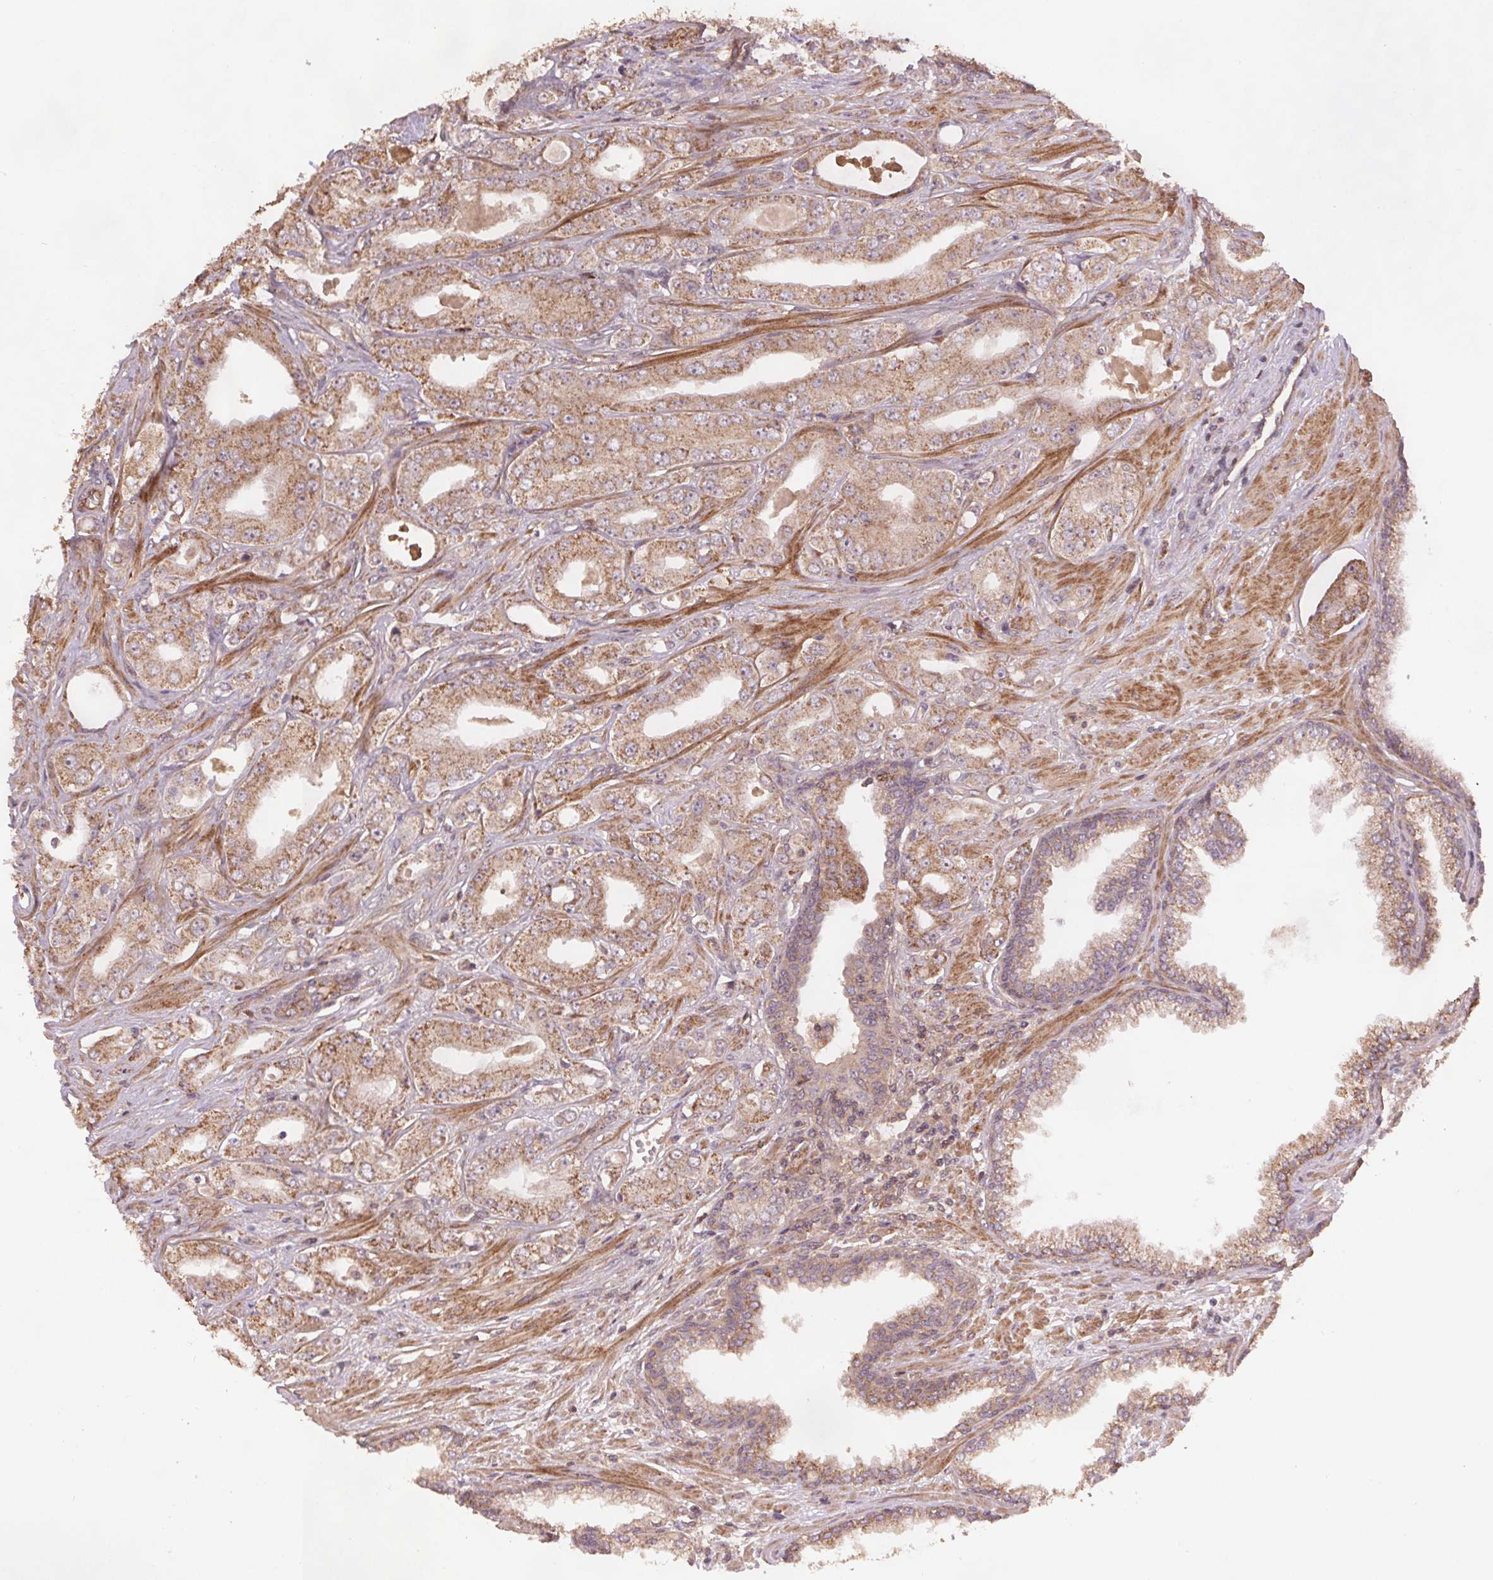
{"staining": {"intensity": "moderate", "quantity": ">75%", "location": "cytoplasmic/membranous"}, "tissue": "prostate cancer", "cell_type": "Tumor cells", "image_type": "cancer", "snomed": [{"axis": "morphology", "description": "Adenocarcinoma, Low grade"}, {"axis": "topography", "description": "Prostate"}], "caption": "Protein expression by immunohistochemistry shows moderate cytoplasmic/membranous staining in about >75% of tumor cells in prostate cancer (adenocarcinoma (low-grade)).", "gene": "SEC14L2", "patient": {"sex": "male", "age": 60}}